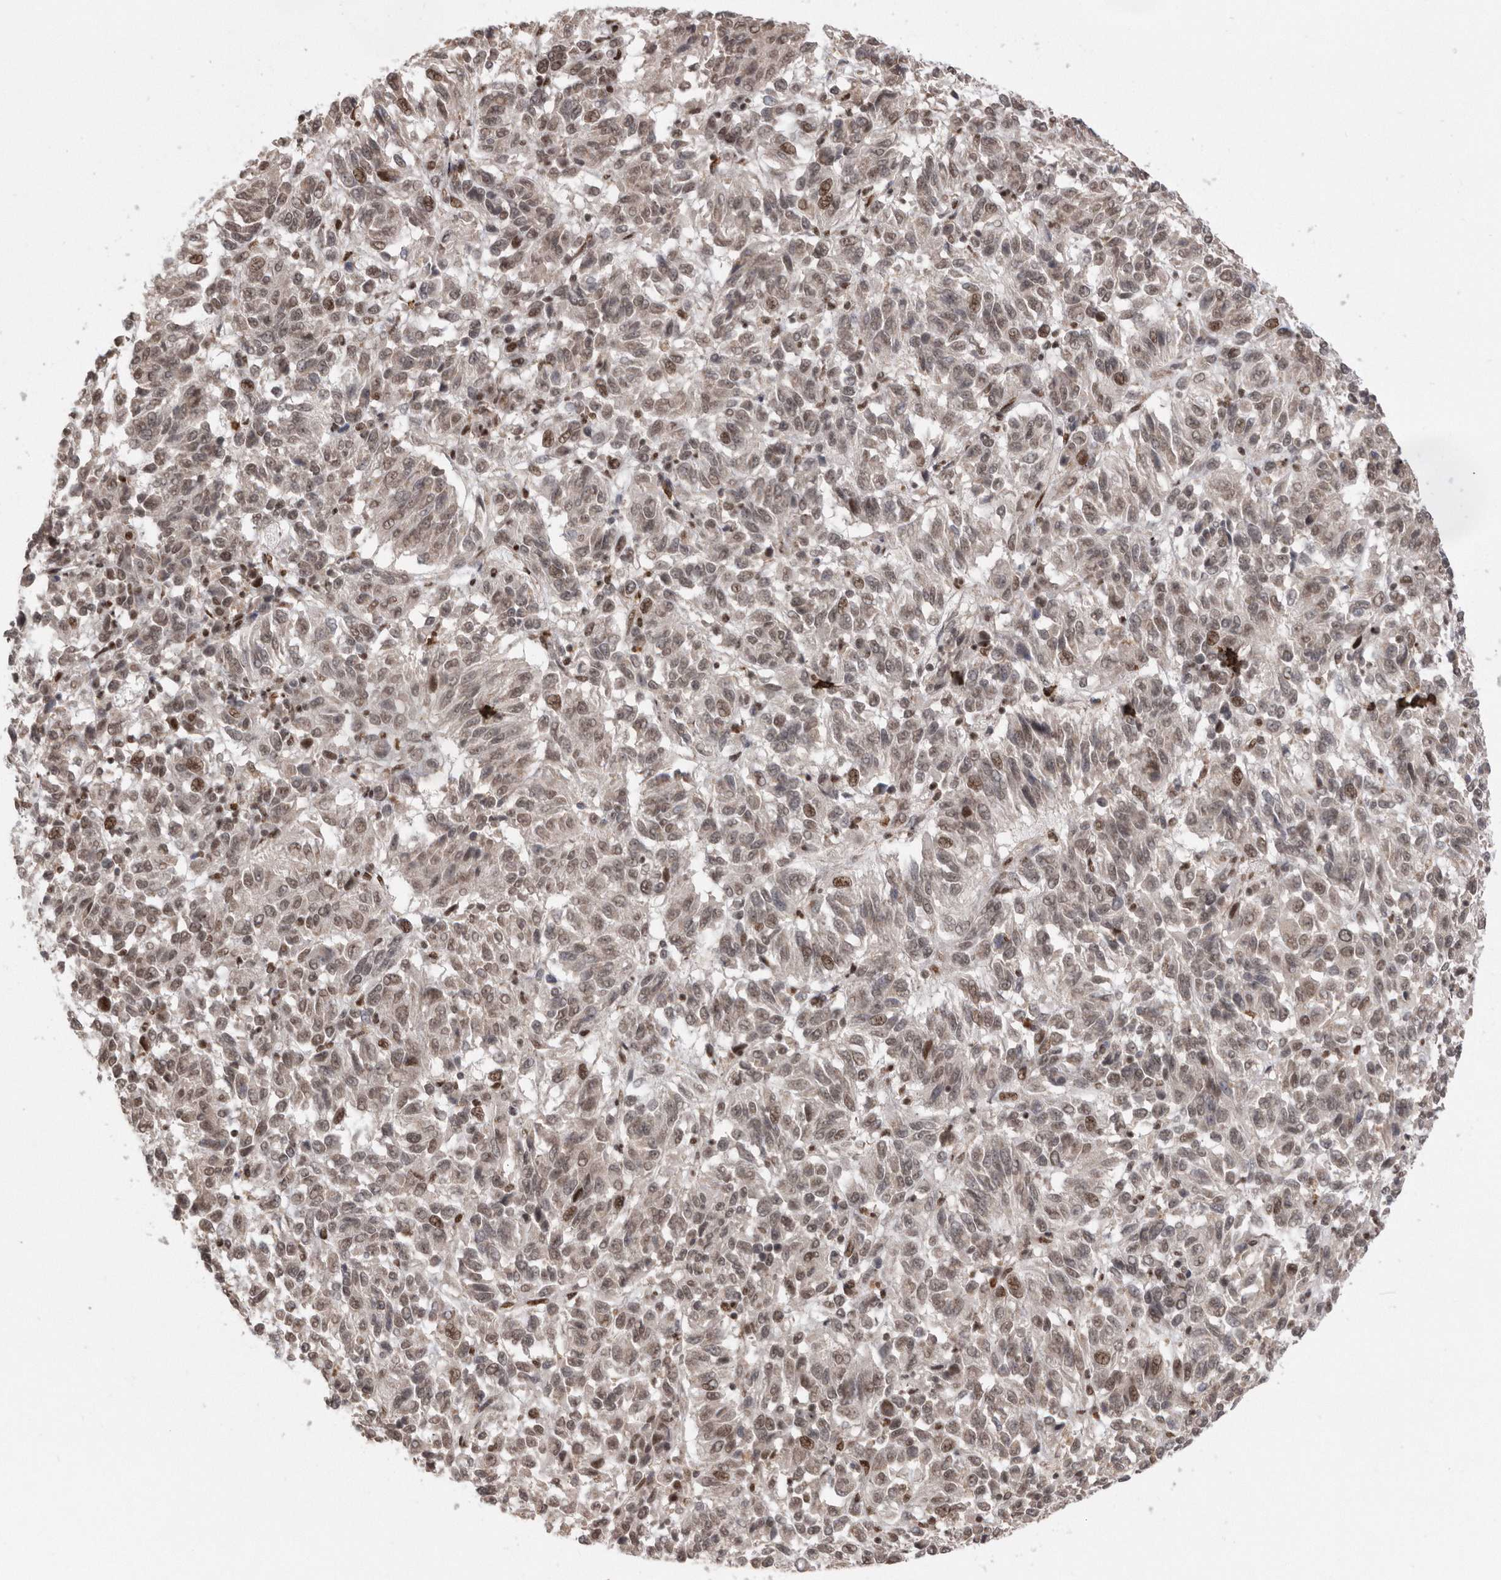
{"staining": {"intensity": "moderate", "quantity": "25%-75%", "location": "nuclear"}, "tissue": "melanoma", "cell_type": "Tumor cells", "image_type": "cancer", "snomed": [{"axis": "morphology", "description": "Malignant melanoma, Metastatic site"}, {"axis": "topography", "description": "Lung"}], "caption": "IHC photomicrograph of malignant melanoma (metastatic site) stained for a protein (brown), which reveals medium levels of moderate nuclear positivity in approximately 25%-75% of tumor cells.", "gene": "TDRD3", "patient": {"sex": "male", "age": 64}}